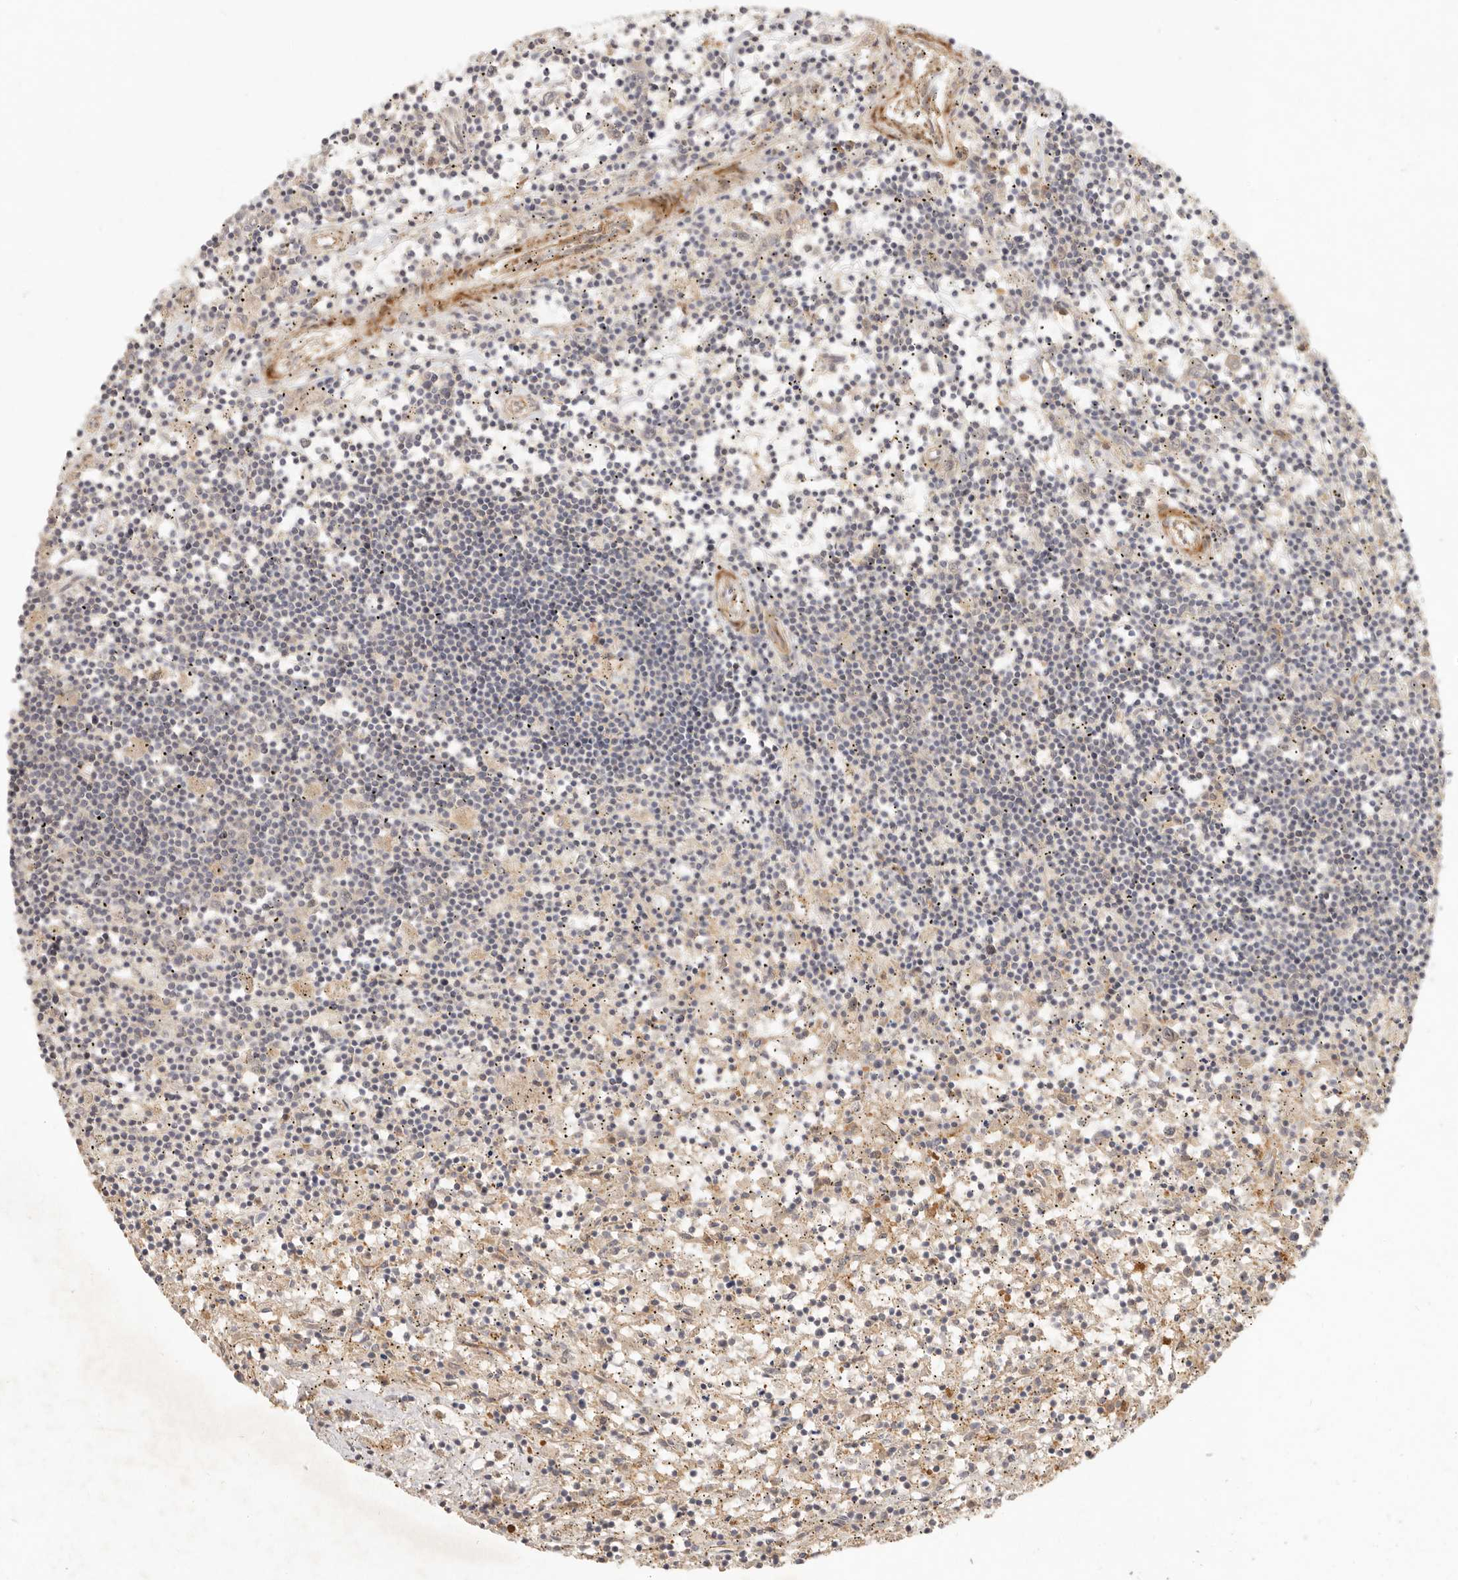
{"staining": {"intensity": "negative", "quantity": "none", "location": "none"}, "tissue": "lymphoma", "cell_type": "Tumor cells", "image_type": "cancer", "snomed": [{"axis": "morphology", "description": "Malignant lymphoma, non-Hodgkin's type, Low grade"}, {"axis": "topography", "description": "Spleen"}], "caption": "This is an immunohistochemistry (IHC) image of human malignant lymphoma, non-Hodgkin's type (low-grade). There is no positivity in tumor cells.", "gene": "VIPR1", "patient": {"sex": "male", "age": 76}}